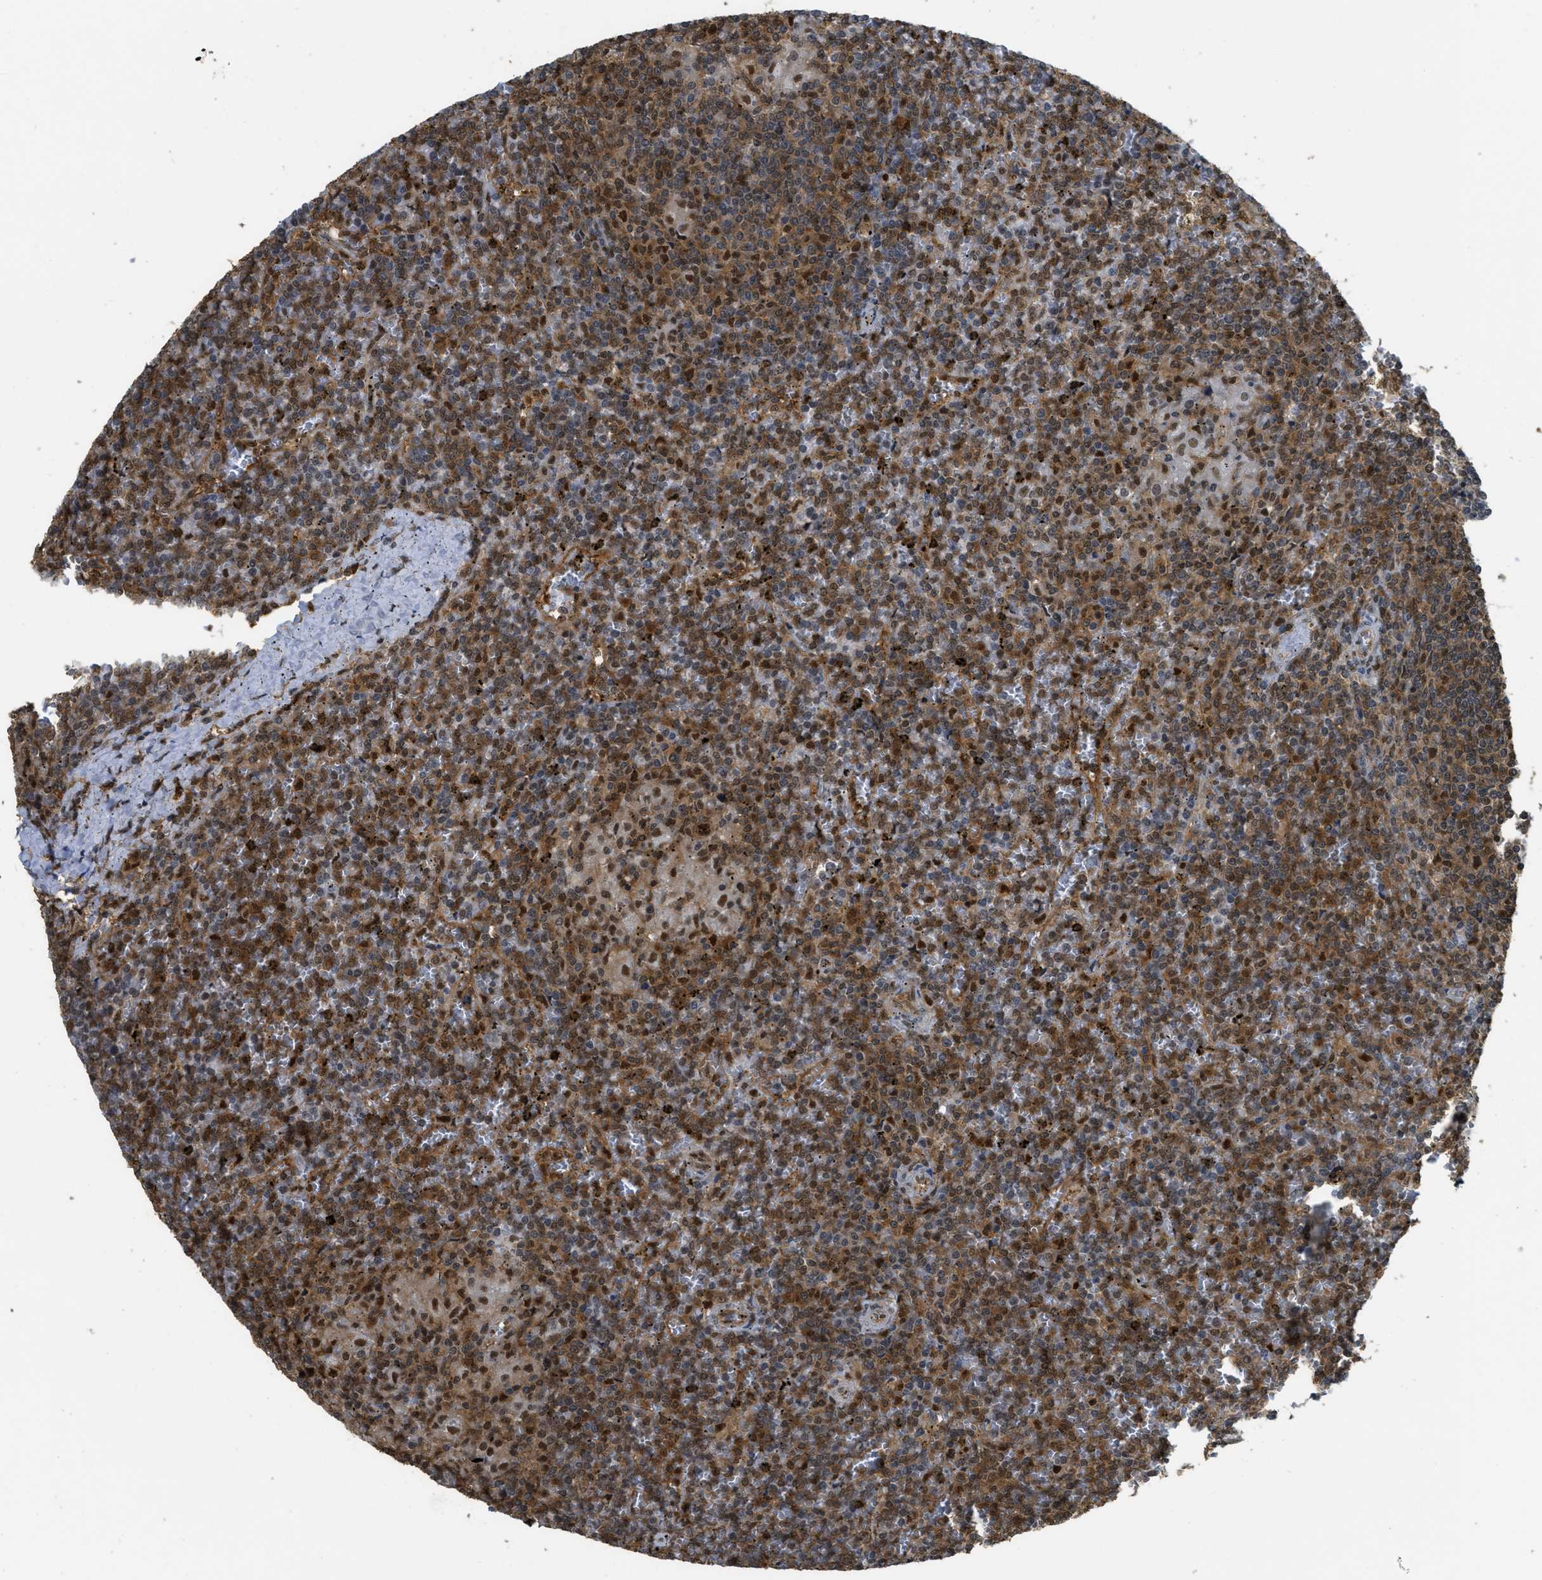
{"staining": {"intensity": "moderate", "quantity": ">75%", "location": "cytoplasmic/membranous,nuclear"}, "tissue": "lymphoma", "cell_type": "Tumor cells", "image_type": "cancer", "snomed": [{"axis": "morphology", "description": "Malignant lymphoma, non-Hodgkin's type, Low grade"}, {"axis": "topography", "description": "Spleen"}], "caption": "Protein expression analysis of human malignant lymphoma, non-Hodgkin's type (low-grade) reveals moderate cytoplasmic/membranous and nuclear positivity in approximately >75% of tumor cells.", "gene": "PSMC5", "patient": {"sex": "female", "age": 19}}